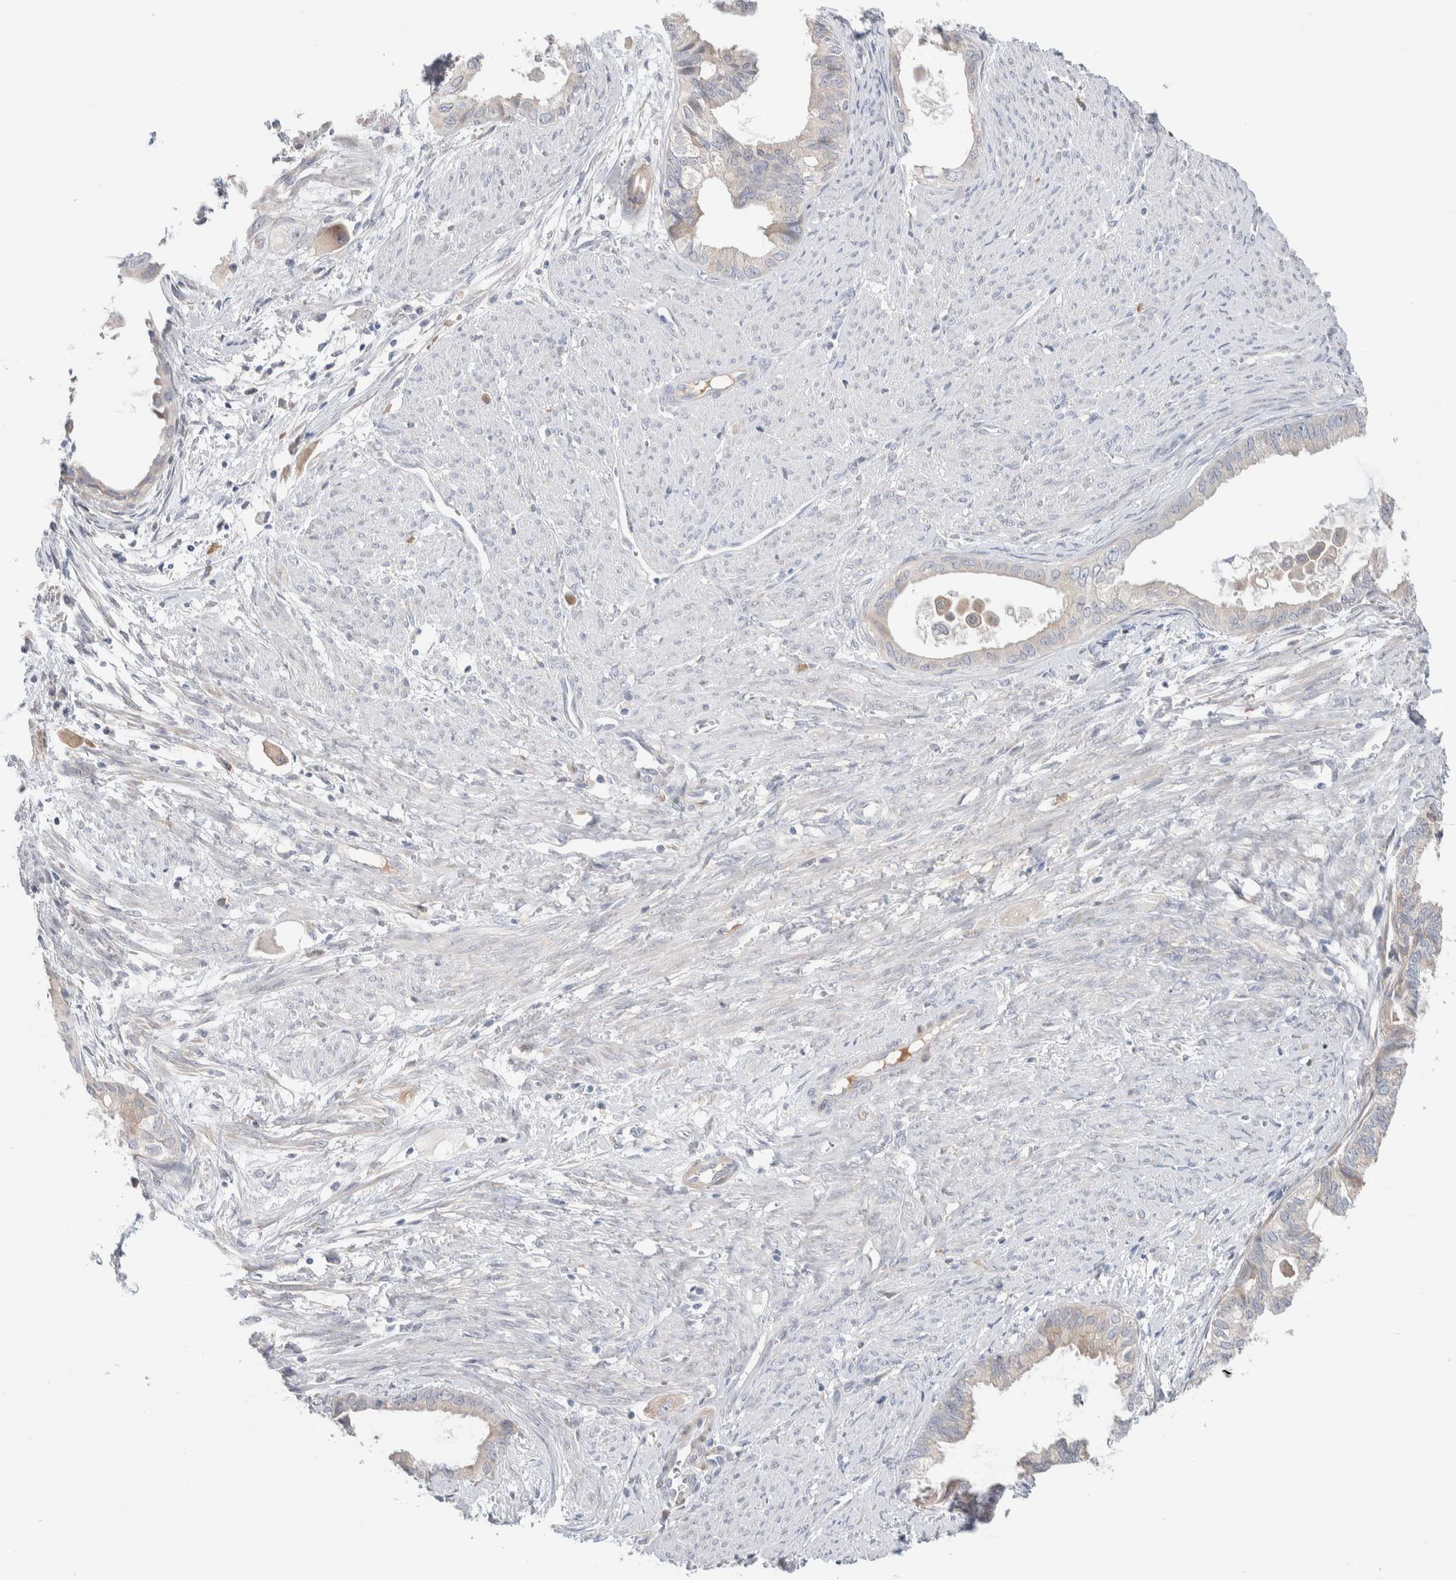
{"staining": {"intensity": "weak", "quantity": "<25%", "location": "cytoplasmic/membranous"}, "tissue": "cervical cancer", "cell_type": "Tumor cells", "image_type": "cancer", "snomed": [{"axis": "morphology", "description": "Normal tissue, NOS"}, {"axis": "morphology", "description": "Adenocarcinoma, NOS"}, {"axis": "topography", "description": "Cervix"}, {"axis": "topography", "description": "Endometrium"}], "caption": "Protein analysis of adenocarcinoma (cervical) shows no significant positivity in tumor cells. (Brightfield microscopy of DAB IHC at high magnification).", "gene": "RUSF1", "patient": {"sex": "female", "age": 86}}